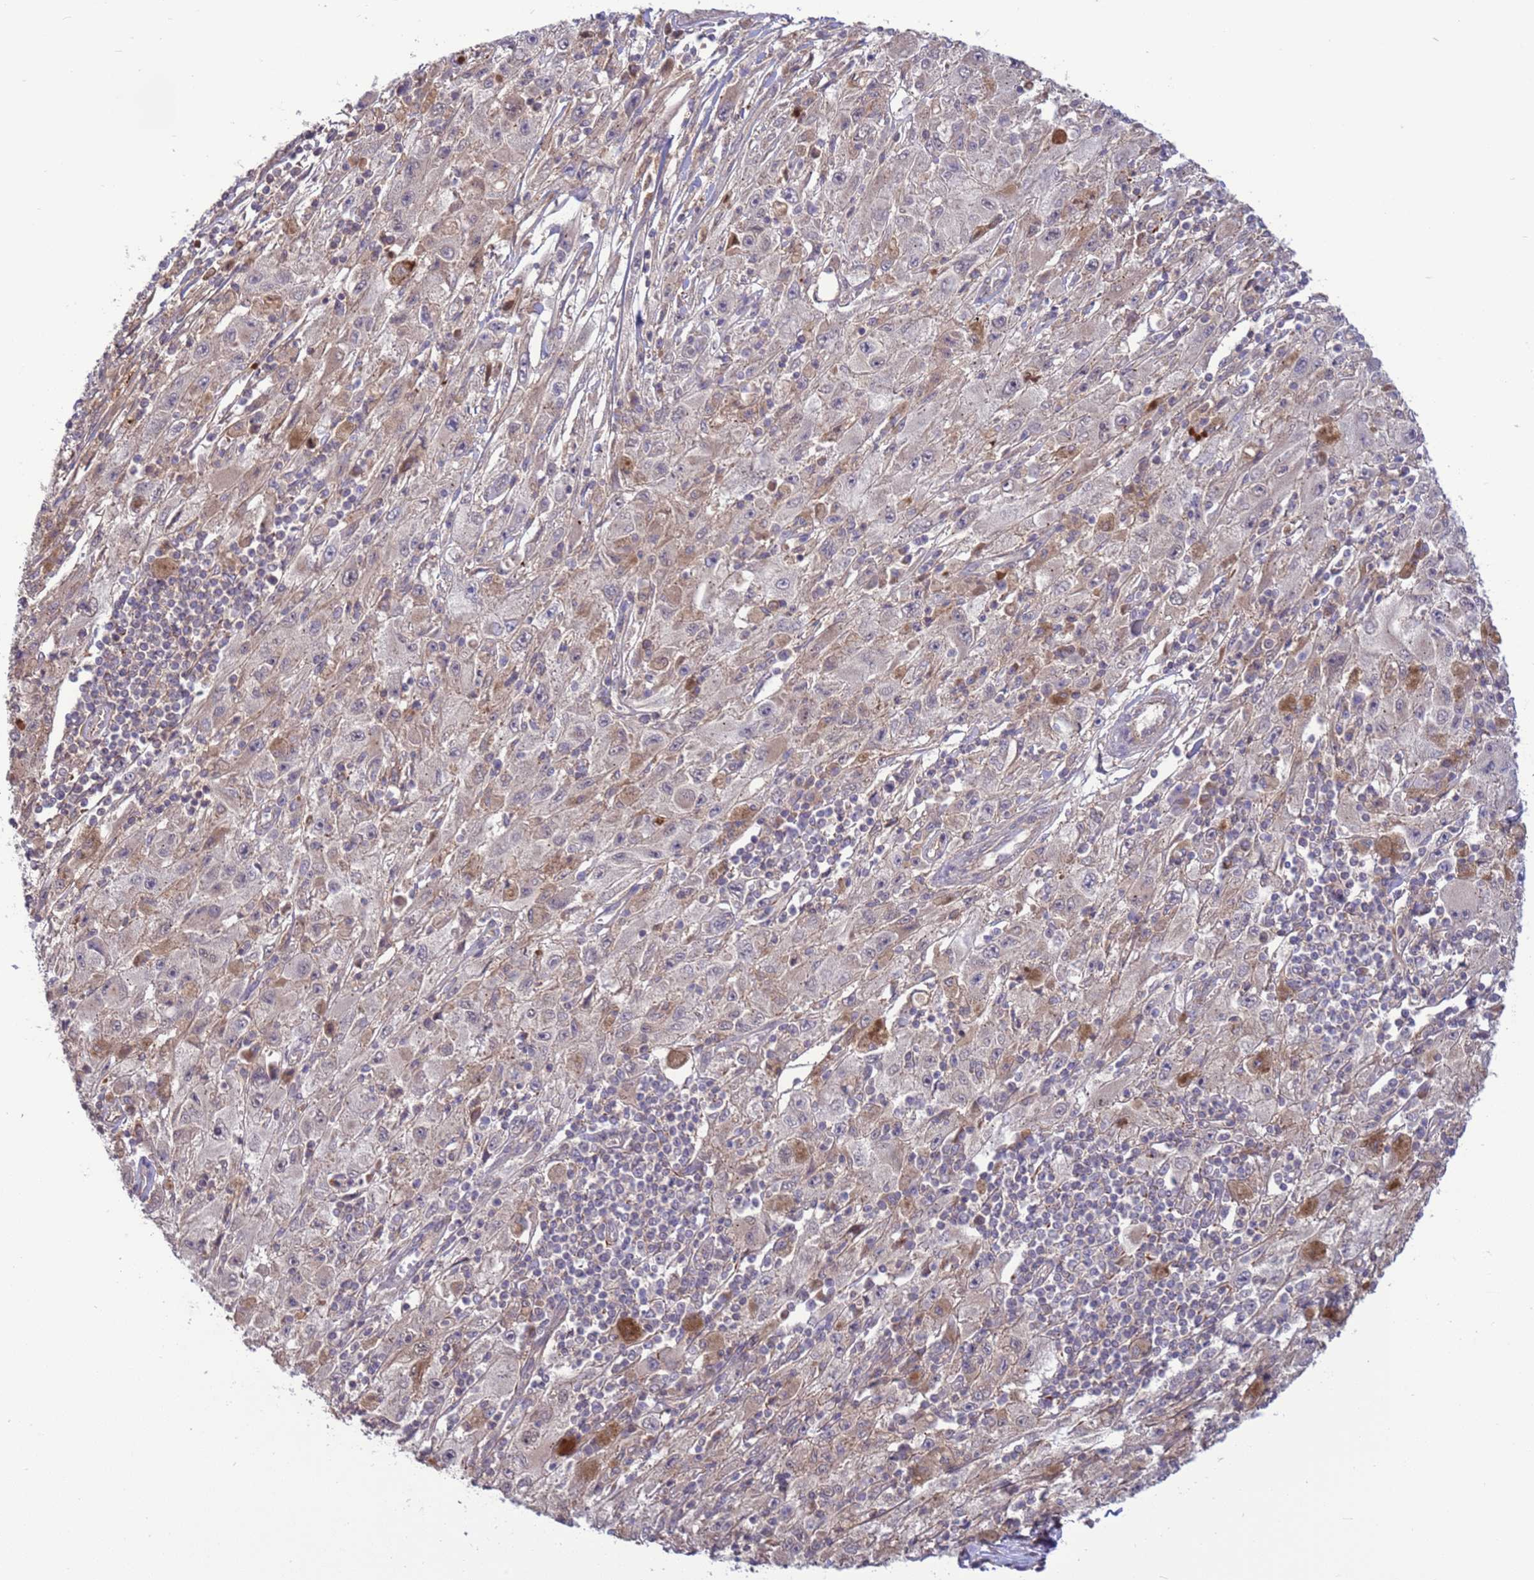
{"staining": {"intensity": "weak", "quantity": "<25%", "location": "cytoplasmic/membranous"}, "tissue": "melanoma", "cell_type": "Tumor cells", "image_type": "cancer", "snomed": [{"axis": "morphology", "description": "Malignant melanoma, Metastatic site"}, {"axis": "topography", "description": "Skin"}], "caption": "Tumor cells are negative for brown protein staining in malignant melanoma (metastatic site).", "gene": "GJA10", "patient": {"sex": "male", "age": 53}}